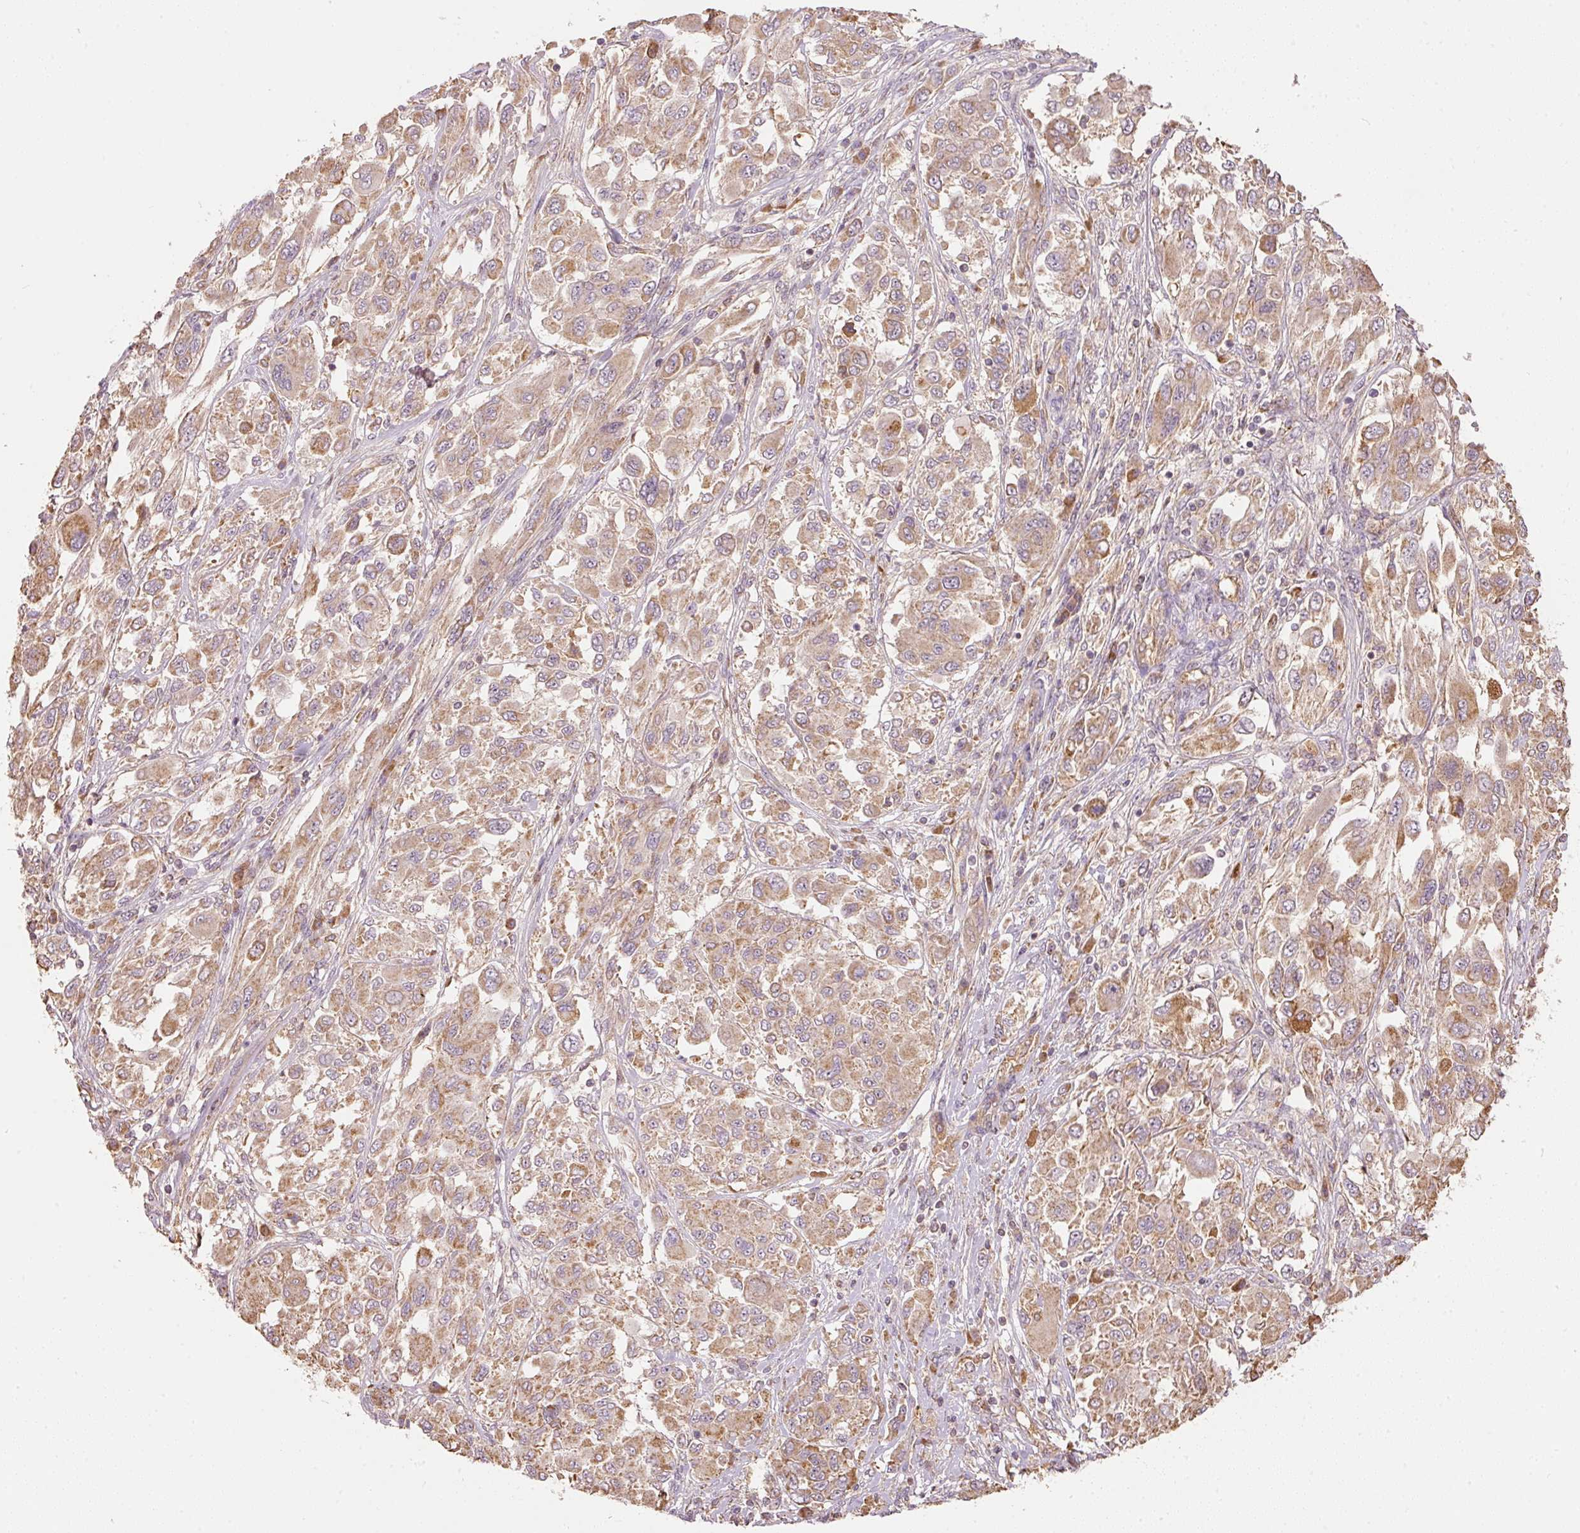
{"staining": {"intensity": "moderate", "quantity": ">75%", "location": "cytoplasmic/membranous"}, "tissue": "melanoma", "cell_type": "Tumor cells", "image_type": "cancer", "snomed": [{"axis": "morphology", "description": "Malignant melanoma, NOS"}, {"axis": "topography", "description": "Skin"}], "caption": "A medium amount of moderate cytoplasmic/membranous positivity is appreciated in about >75% of tumor cells in melanoma tissue.", "gene": "PSENEN", "patient": {"sex": "female", "age": 91}}